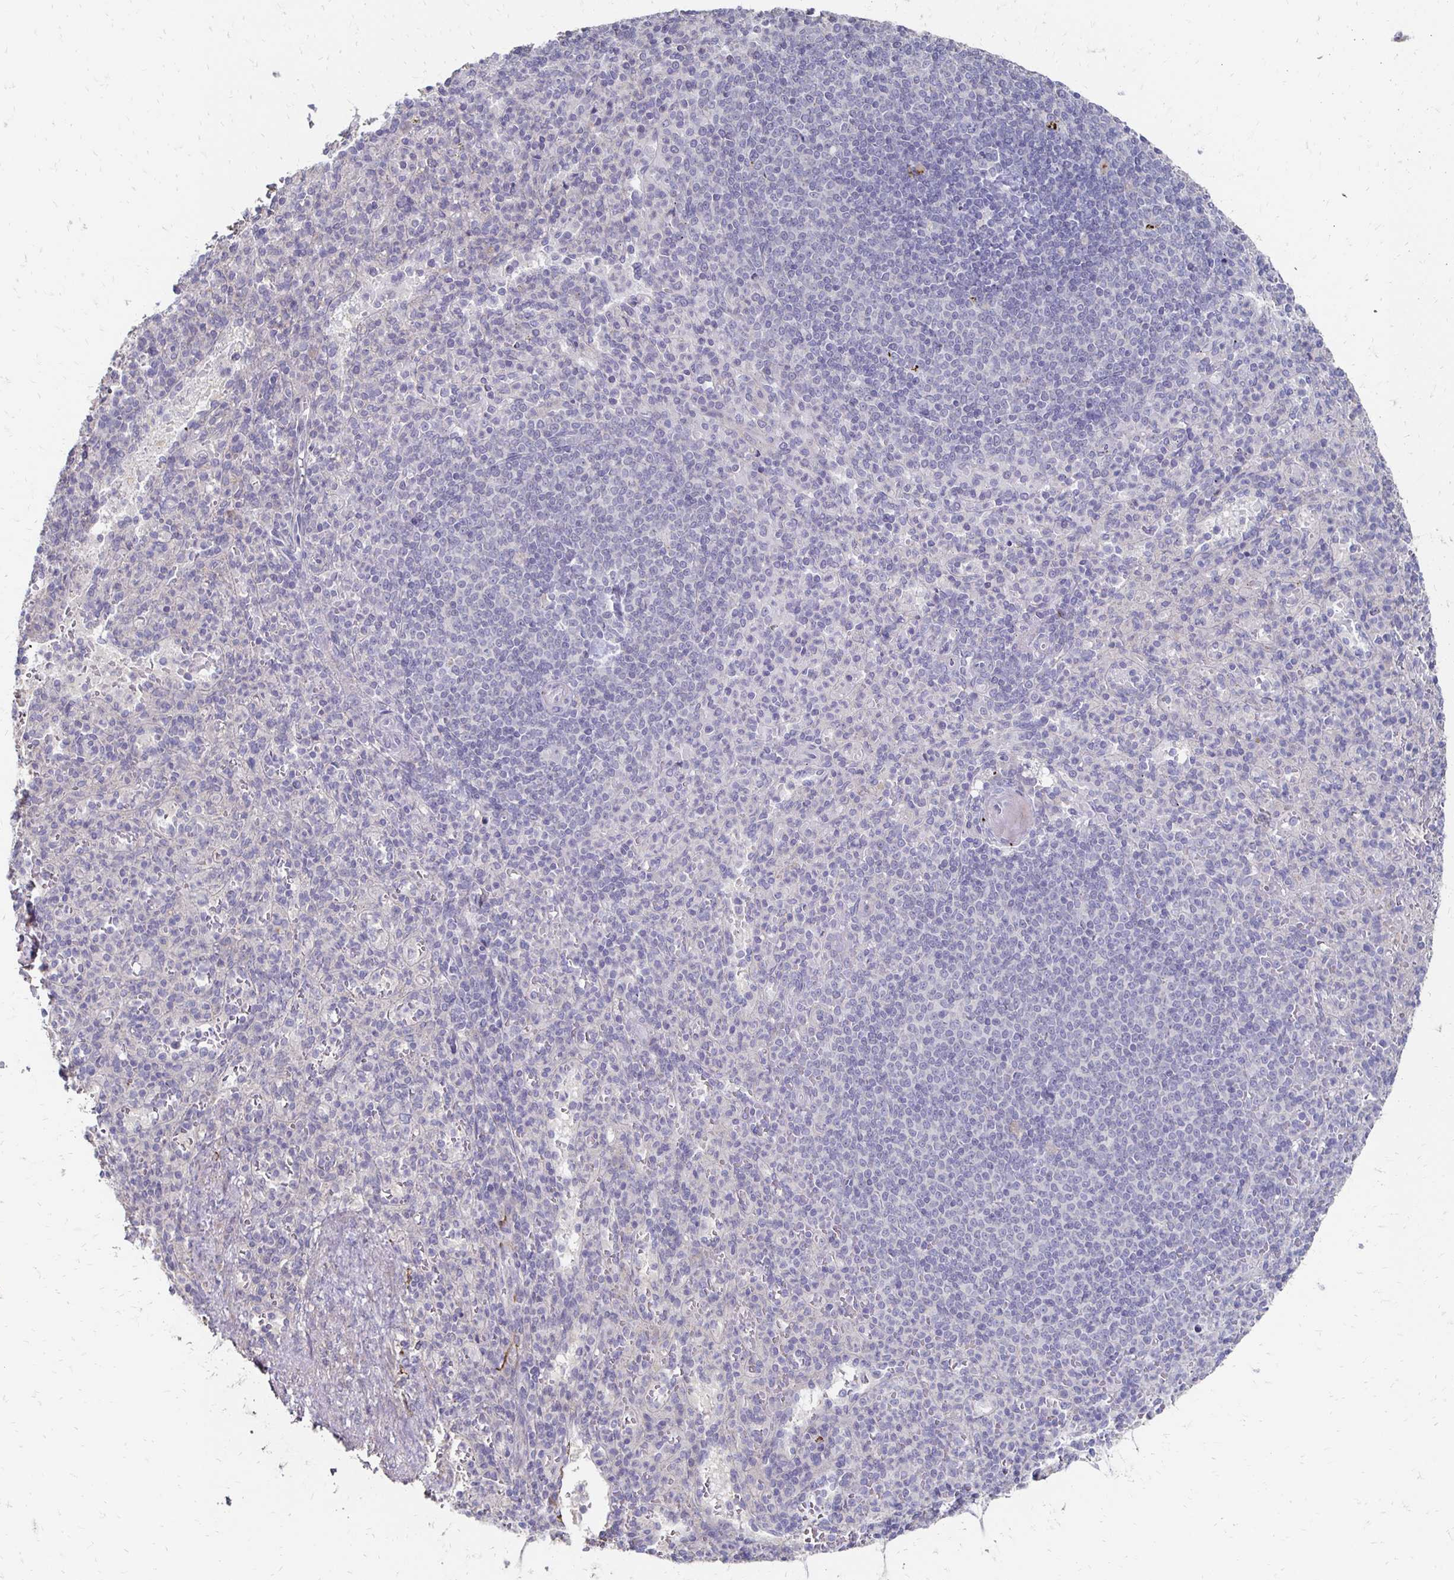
{"staining": {"intensity": "negative", "quantity": "none", "location": "none"}, "tissue": "spleen", "cell_type": "Cells in red pulp", "image_type": "normal", "snomed": [{"axis": "morphology", "description": "Normal tissue, NOS"}, {"axis": "topography", "description": "Spleen"}], "caption": "IHC image of unremarkable spleen: spleen stained with DAB demonstrates no significant protein staining in cells in red pulp.", "gene": "ZNF727", "patient": {"sex": "female", "age": 74}}